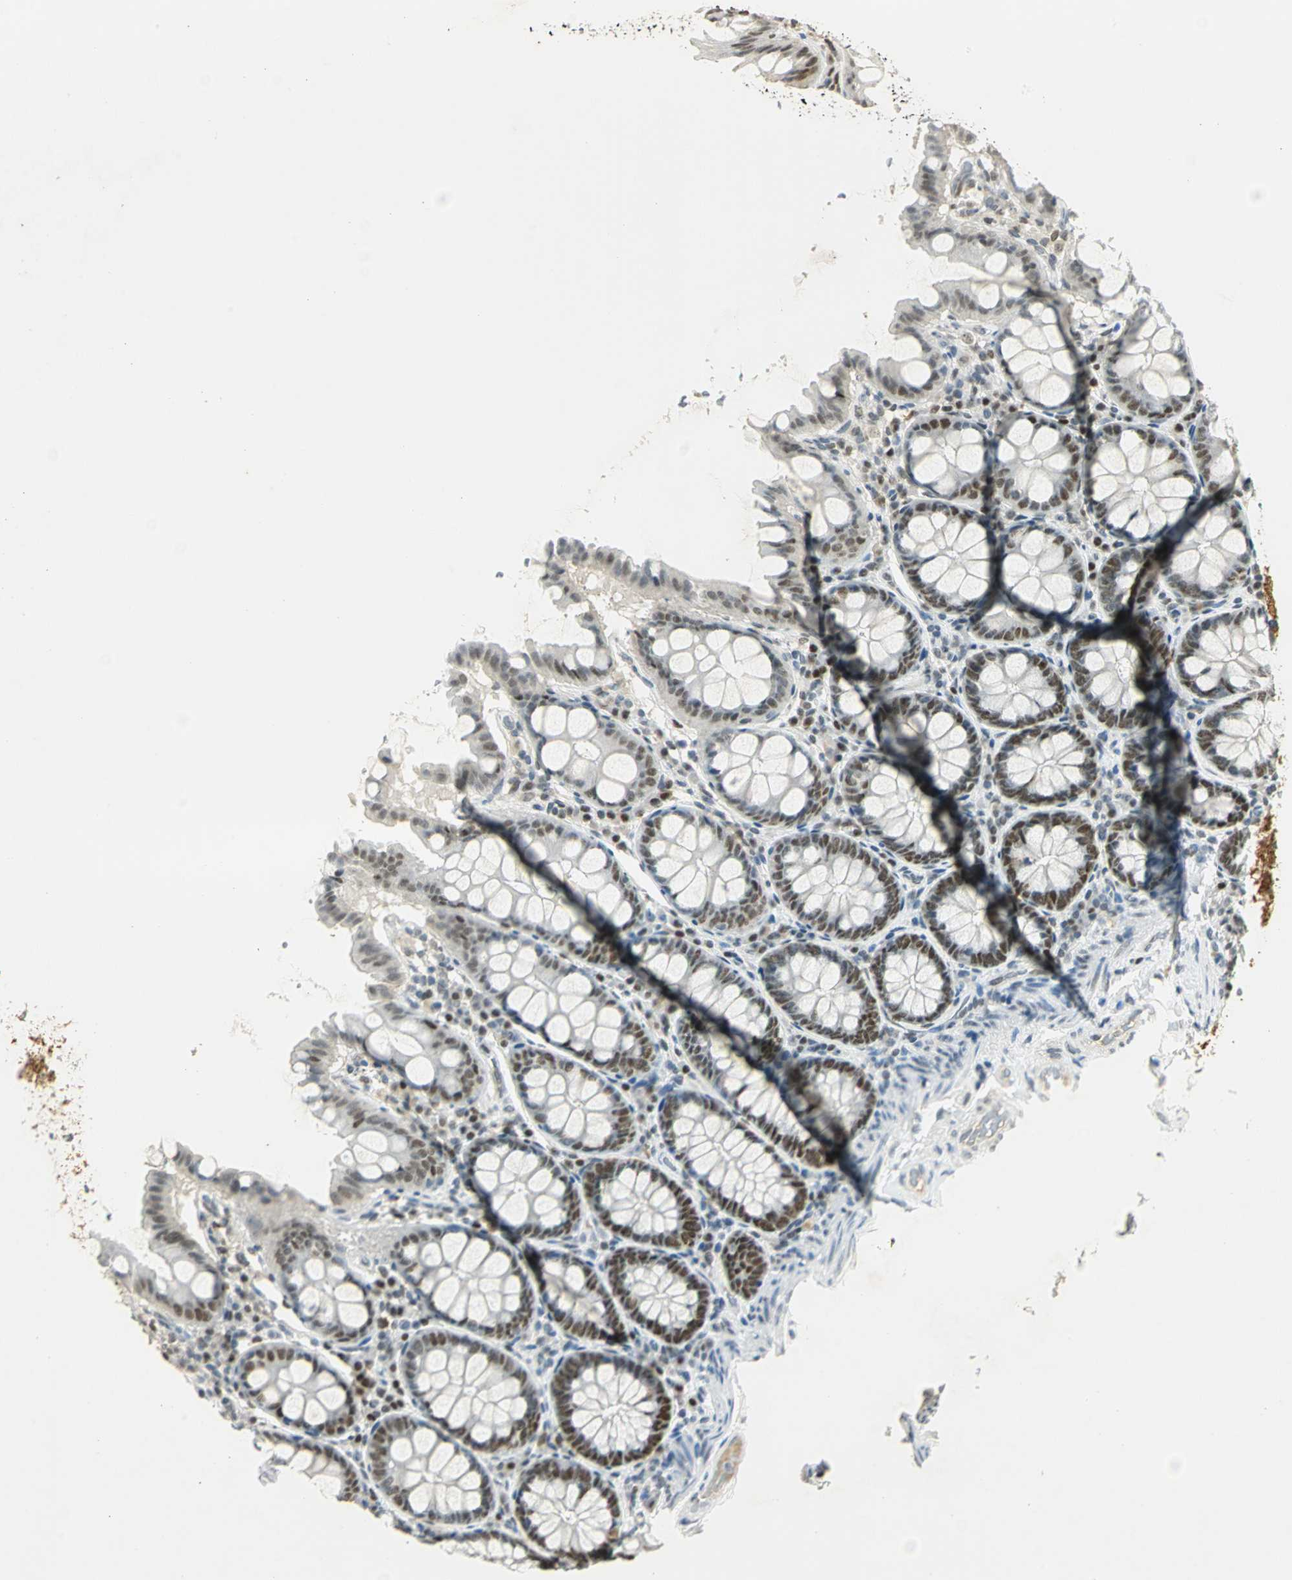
{"staining": {"intensity": "negative", "quantity": "none", "location": "none"}, "tissue": "colon", "cell_type": "Endothelial cells", "image_type": "normal", "snomed": [{"axis": "morphology", "description": "Normal tissue, NOS"}, {"axis": "topography", "description": "Colon"}], "caption": "Colon stained for a protein using IHC reveals no staining endothelial cells.", "gene": "AK6", "patient": {"sex": "female", "age": 61}}